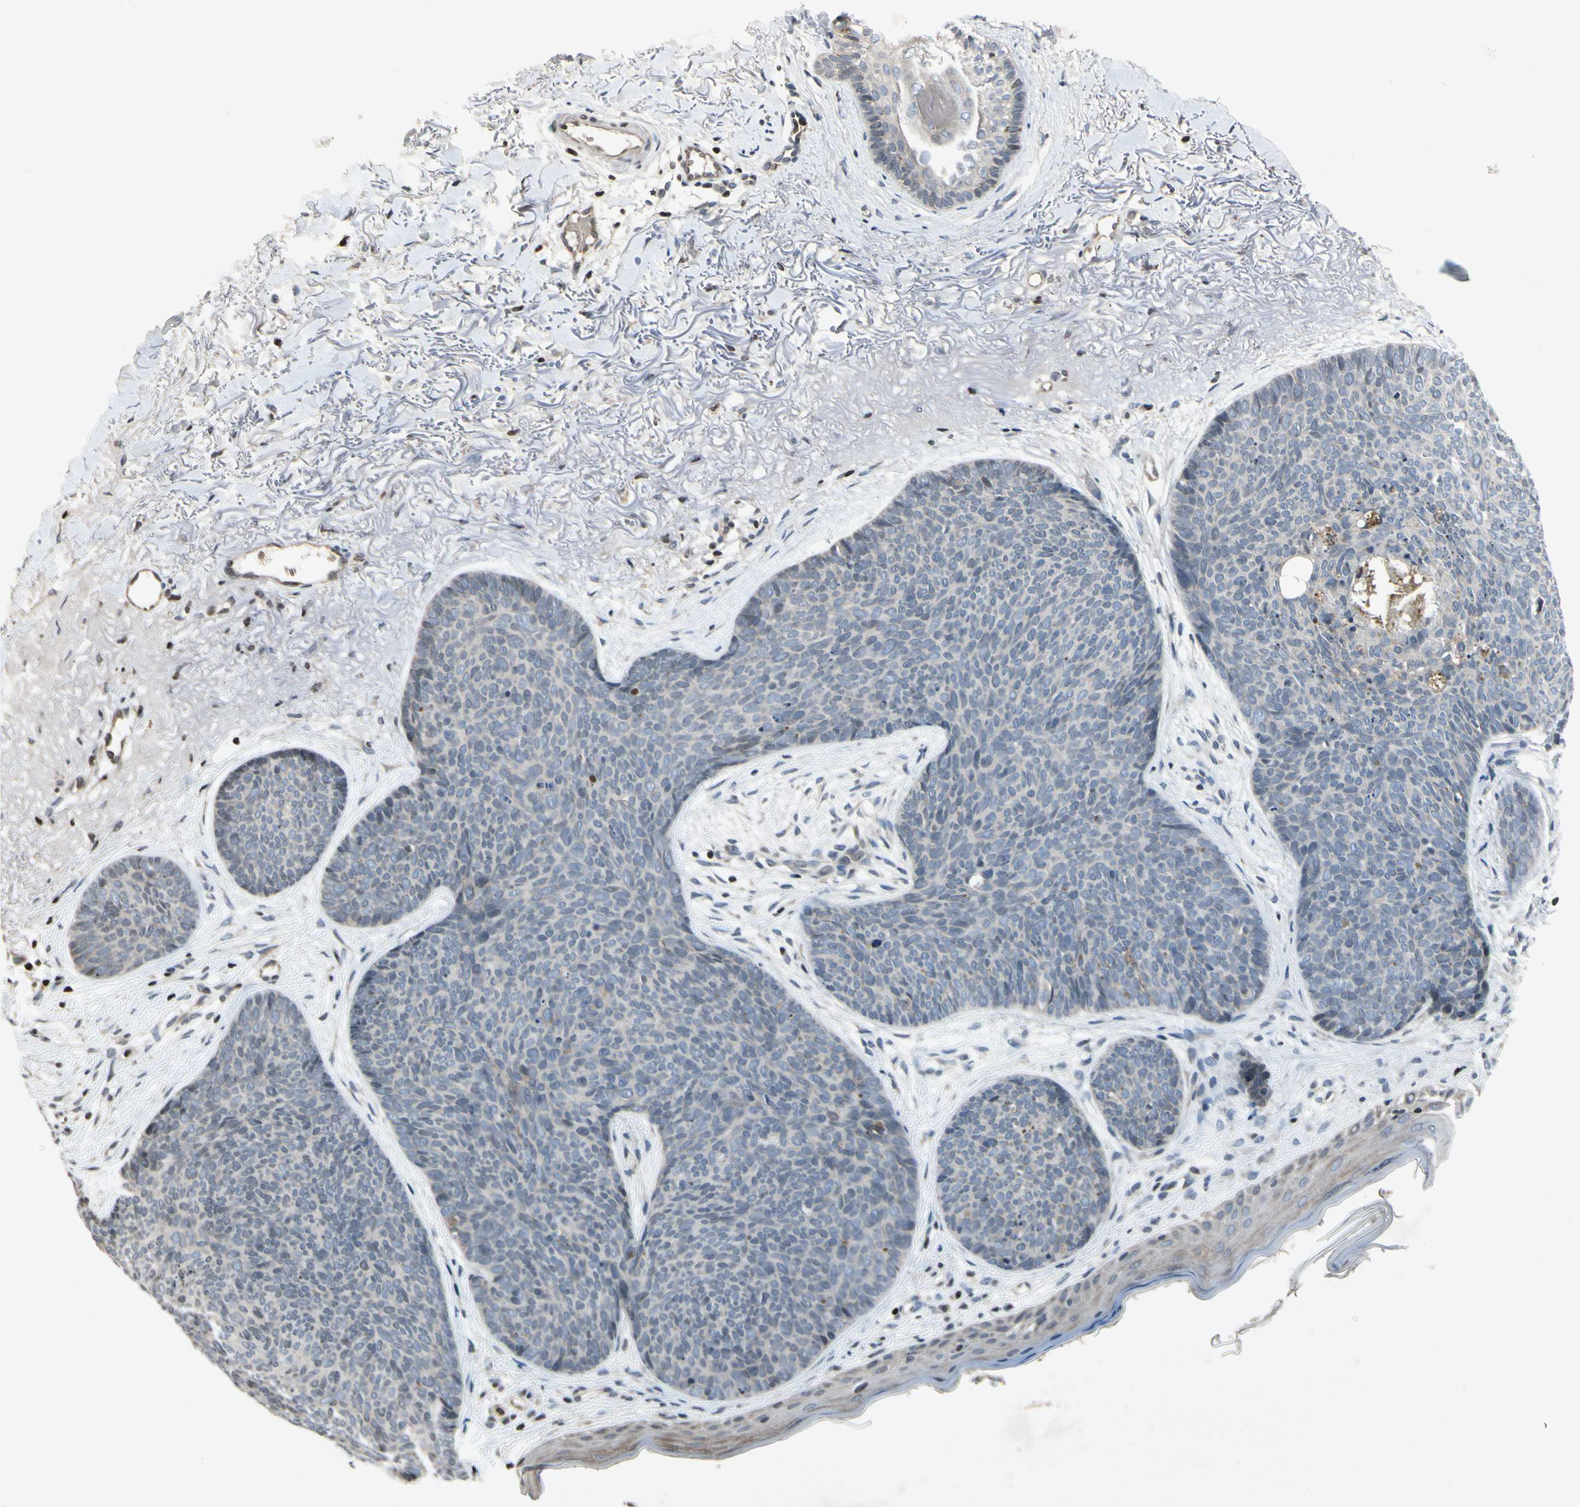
{"staining": {"intensity": "negative", "quantity": "none", "location": "none"}, "tissue": "skin cancer", "cell_type": "Tumor cells", "image_type": "cancer", "snomed": [{"axis": "morphology", "description": "Normal tissue, NOS"}, {"axis": "morphology", "description": "Basal cell carcinoma"}, {"axis": "topography", "description": "Skin"}], "caption": "Human skin cancer stained for a protein using immunohistochemistry (IHC) exhibits no staining in tumor cells.", "gene": "ARG1", "patient": {"sex": "female", "age": 70}}